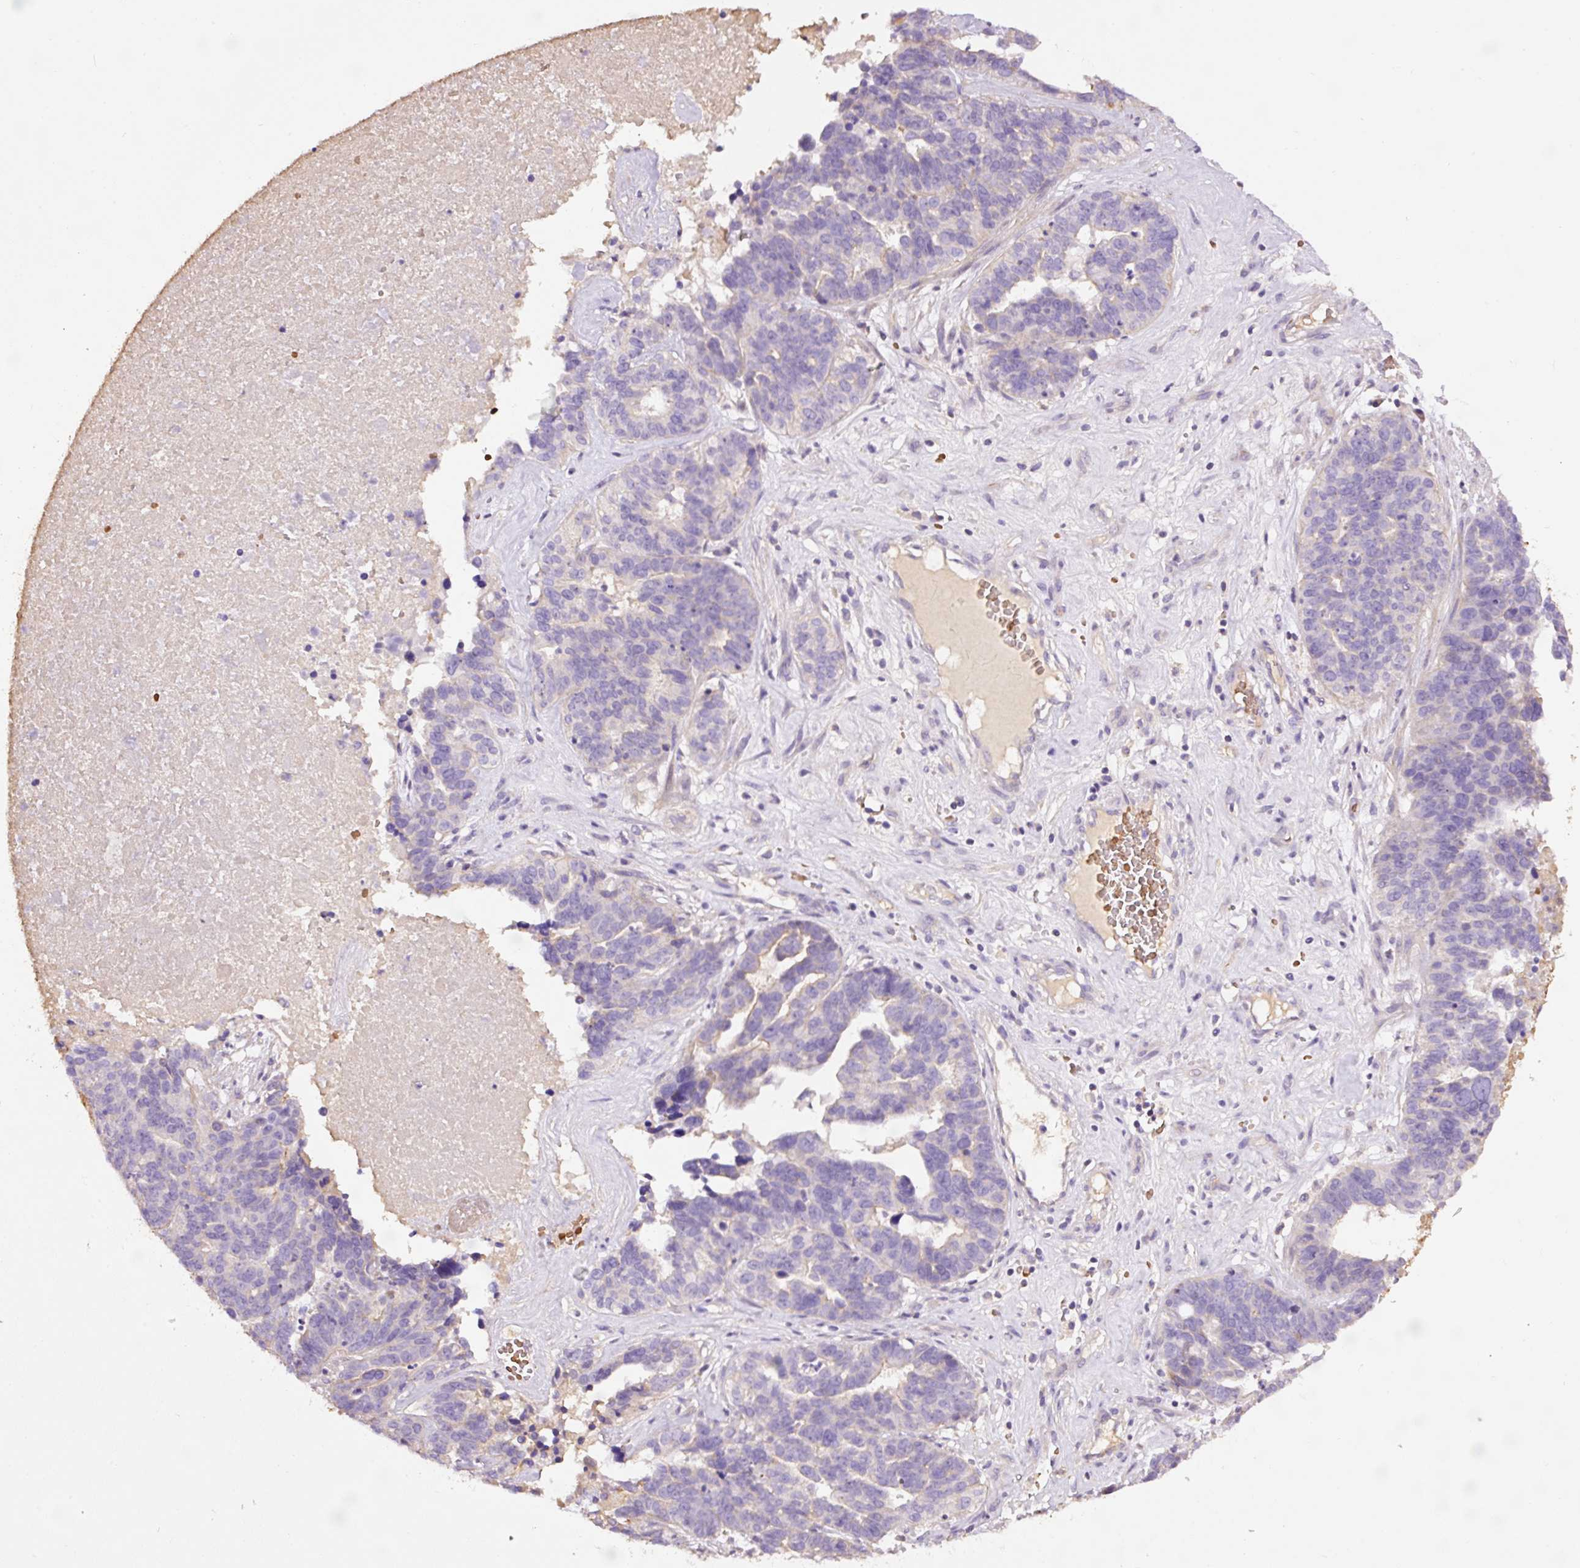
{"staining": {"intensity": "negative", "quantity": "none", "location": "none"}, "tissue": "ovarian cancer", "cell_type": "Tumor cells", "image_type": "cancer", "snomed": [{"axis": "morphology", "description": "Cystadenocarcinoma, serous, NOS"}, {"axis": "topography", "description": "Ovary"}], "caption": "Tumor cells are negative for protein expression in human ovarian serous cystadenocarcinoma. The staining is performed using DAB brown chromogen with nuclei counter-stained in using hematoxylin.", "gene": "TMEM235", "patient": {"sex": "female", "age": 59}}